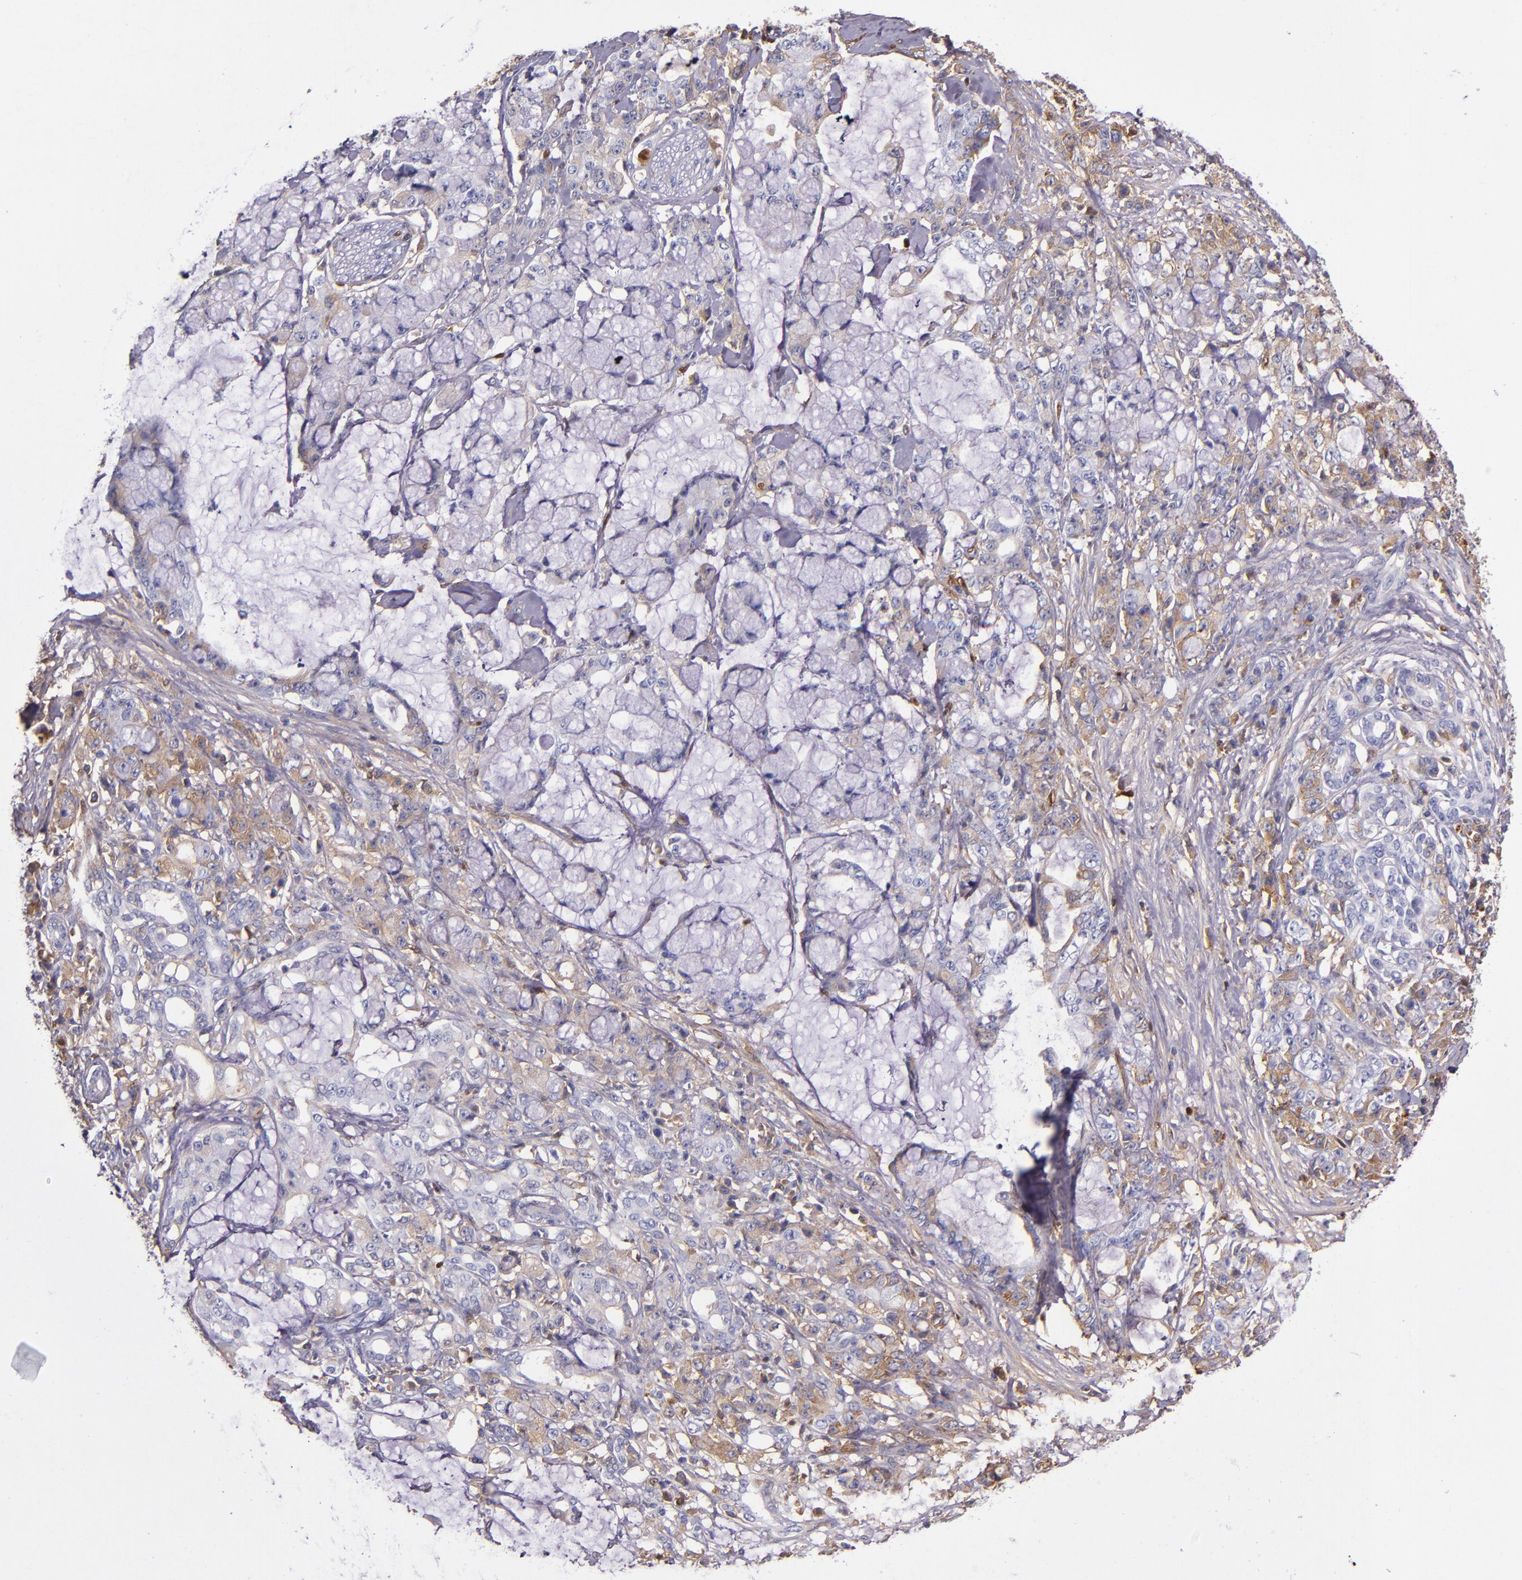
{"staining": {"intensity": "weak", "quantity": "25%-75%", "location": "cytoplasmic/membranous"}, "tissue": "pancreatic cancer", "cell_type": "Tumor cells", "image_type": "cancer", "snomed": [{"axis": "morphology", "description": "Adenocarcinoma, NOS"}, {"axis": "topography", "description": "Pancreas"}], "caption": "An IHC photomicrograph of neoplastic tissue is shown. Protein staining in brown labels weak cytoplasmic/membranous positivity in pancreatic cancer (adenocarcinoma) within tumor cells.", "gene": "CLEC3B", "patient": {"sex": "female", "age": 73}}